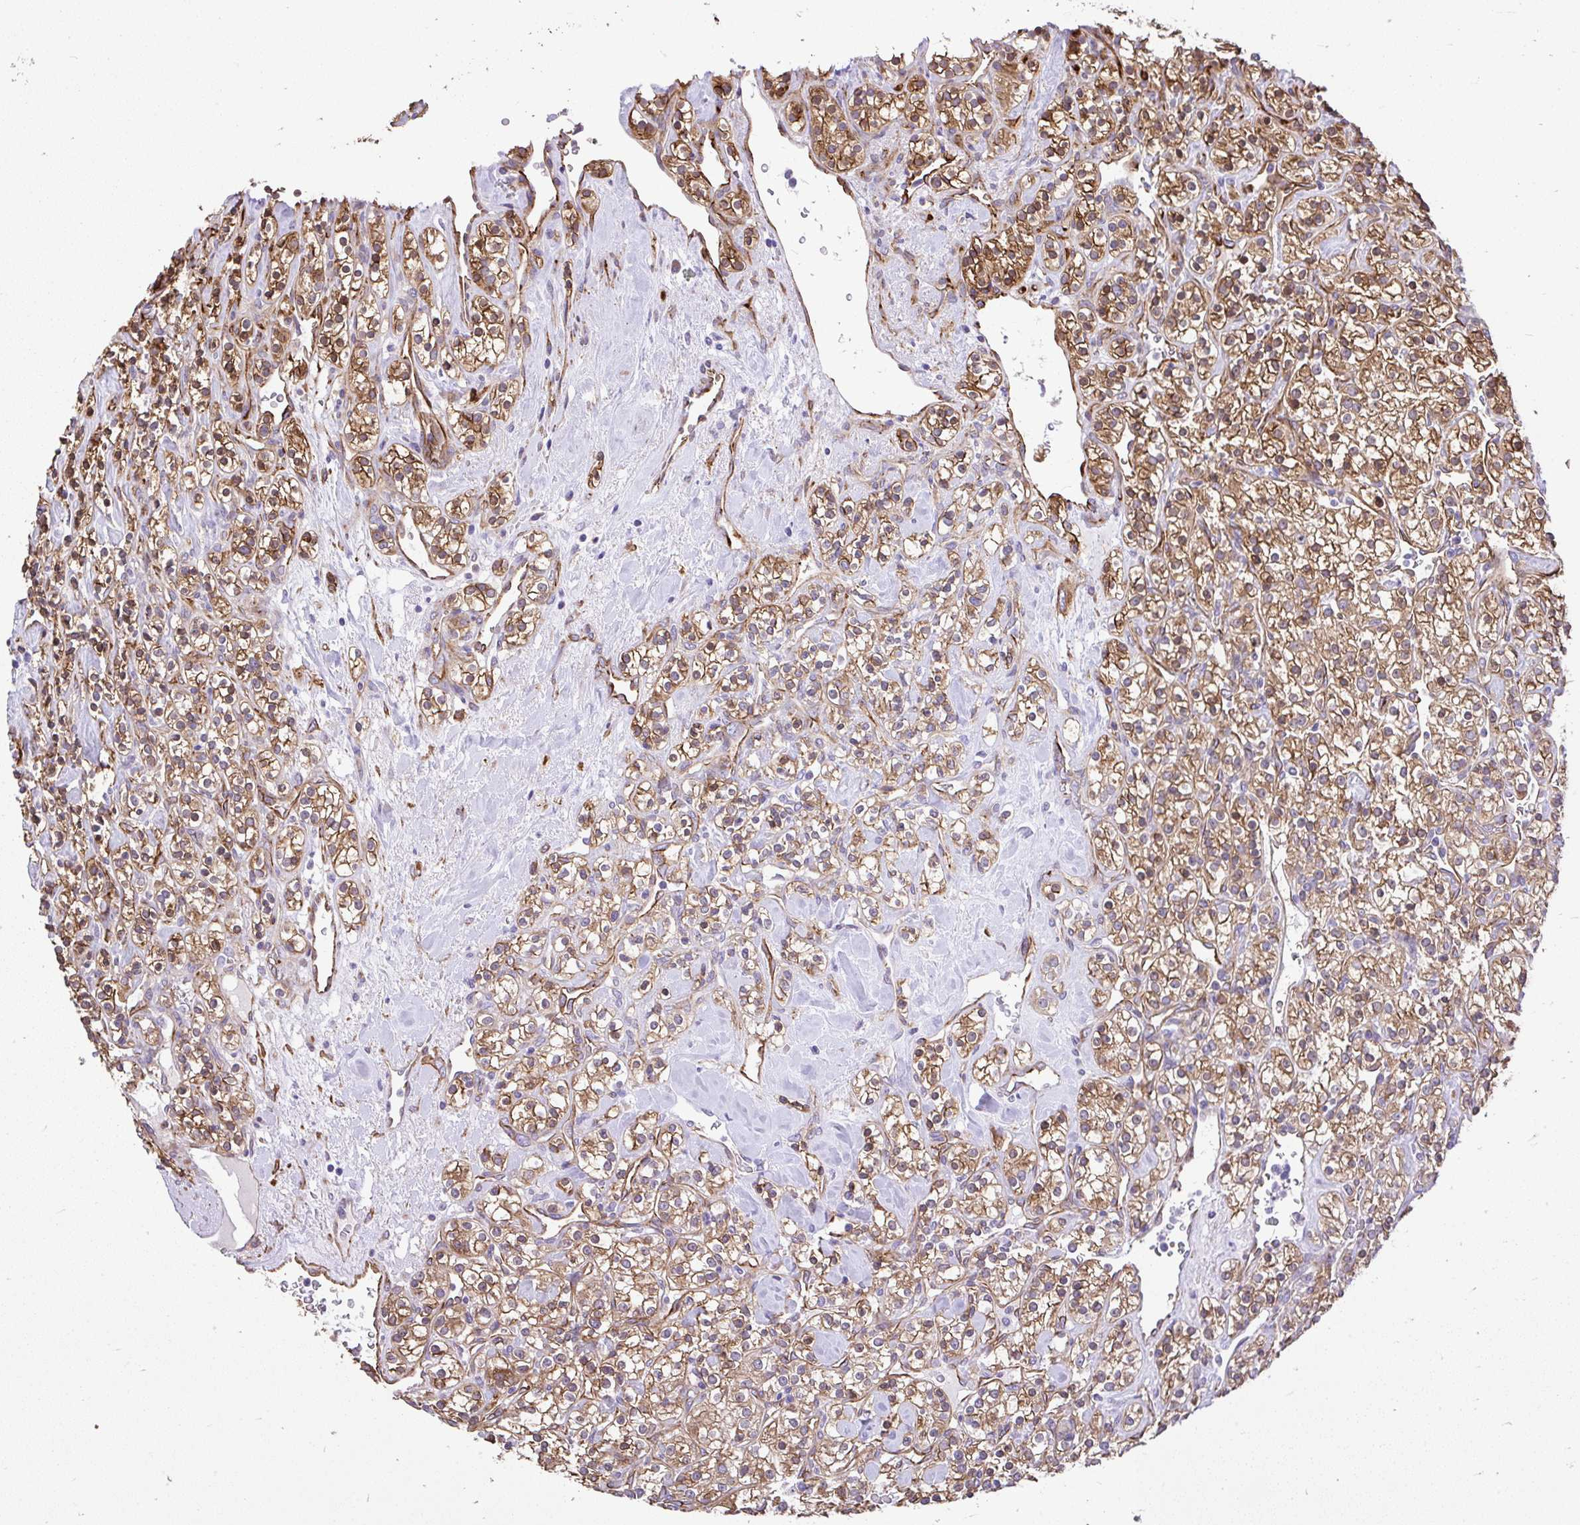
{"staining": {"intensity": "moderate", "quantity": ">75%", "location": "cytoplasmic/membranous"}, "tissue": "renal cancer", "cell_type": "Tumor cells", "image_type": "cancer", "snomed": [{"axis": "morphology", "description": "Adenocarcinoma, NOS"}, {"axis": "topography", "description": "Kidney"}], "caption": "Immunohistochemistry (DAB (3,3'-diaminobenzidine)) staining of human renal cancer shows moderate cytoplasmic/membranous protein expression in about >75% of tumor cells. (Brightfield microscopy of DAB IHC at high magnification).", "gene": "PTPRK", "patient": {"sex": "male", "age": 77}}